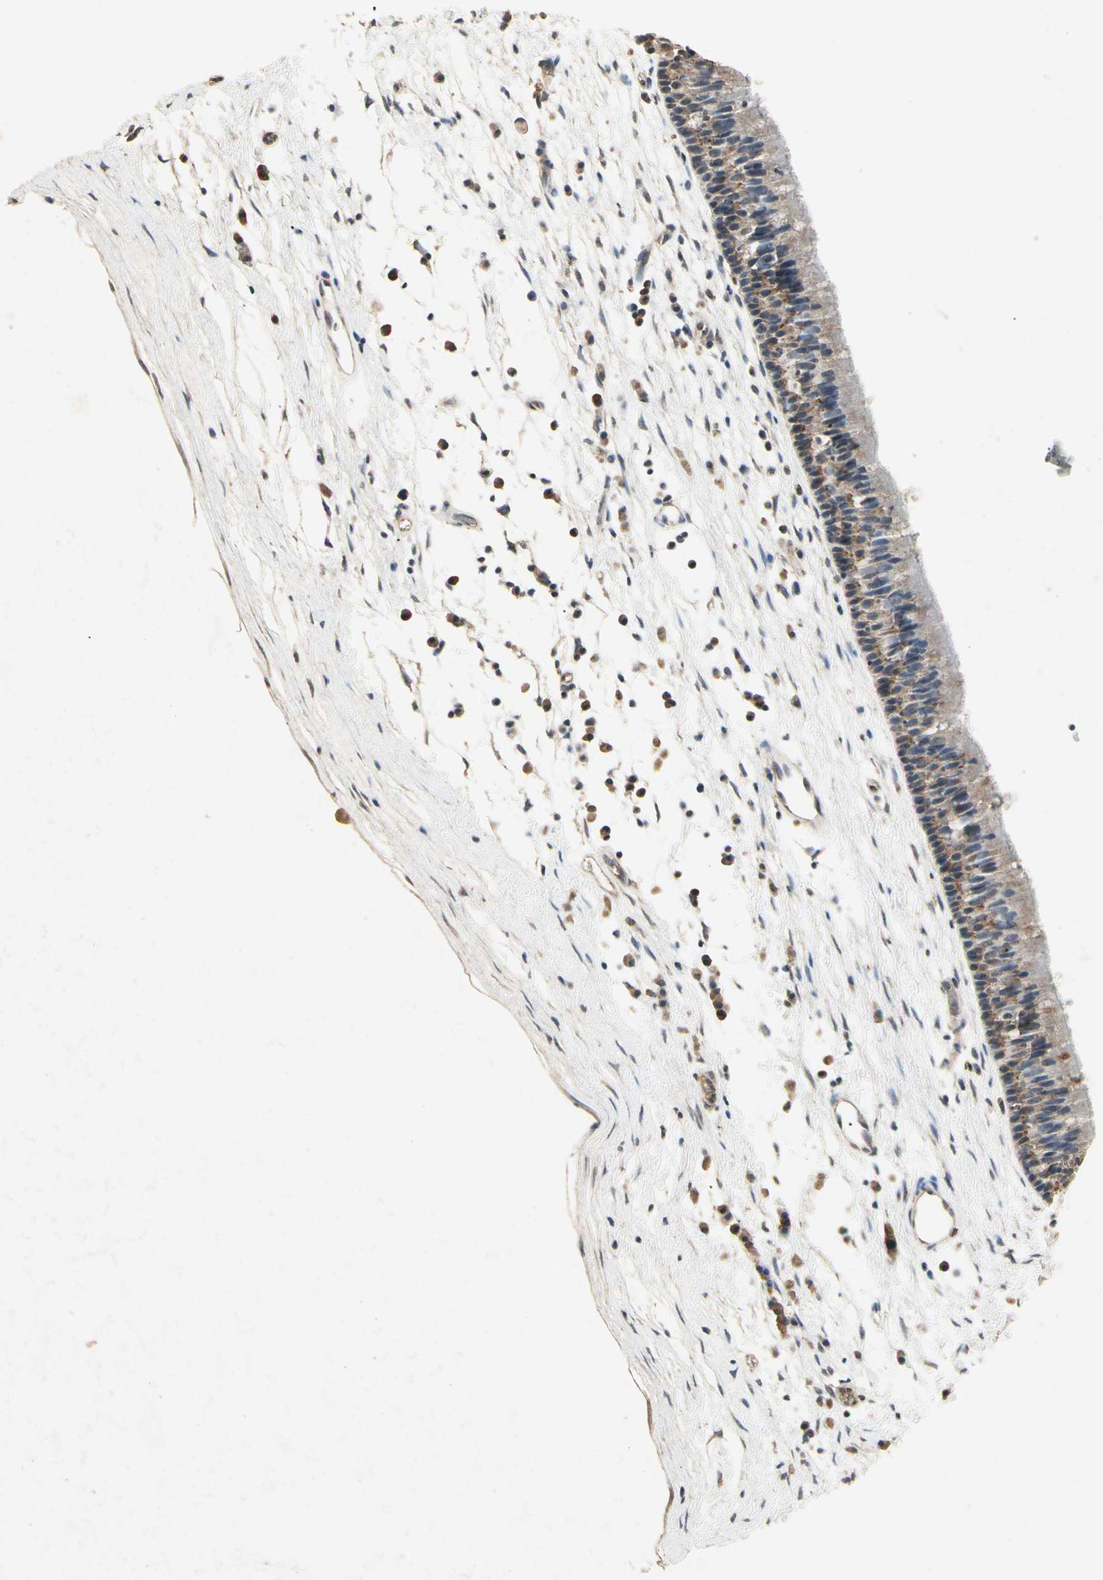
{"staining": {"intensity": "moderate", "quantity": "25%-75%", "location": "cytoplasmic/membranous"}, "tissue": "nasopharynx", "cell_type": "Respiratory epithelial cells", "image_type": "normal", "snomed": [{"axis": "morphology", "description": "Normal tissue, NOS"}, {"axis": "topography", "description": "Nasopharynx"}], "caption": "DAB immunohistochemical staining of normal human nasopharynx shows moderate cytoplasmic/membranous protein staining in approximately 25%-75% of respiratory epithelial cells.", "gene": "CP", "patient": {"sex": "male", "age": 13}}